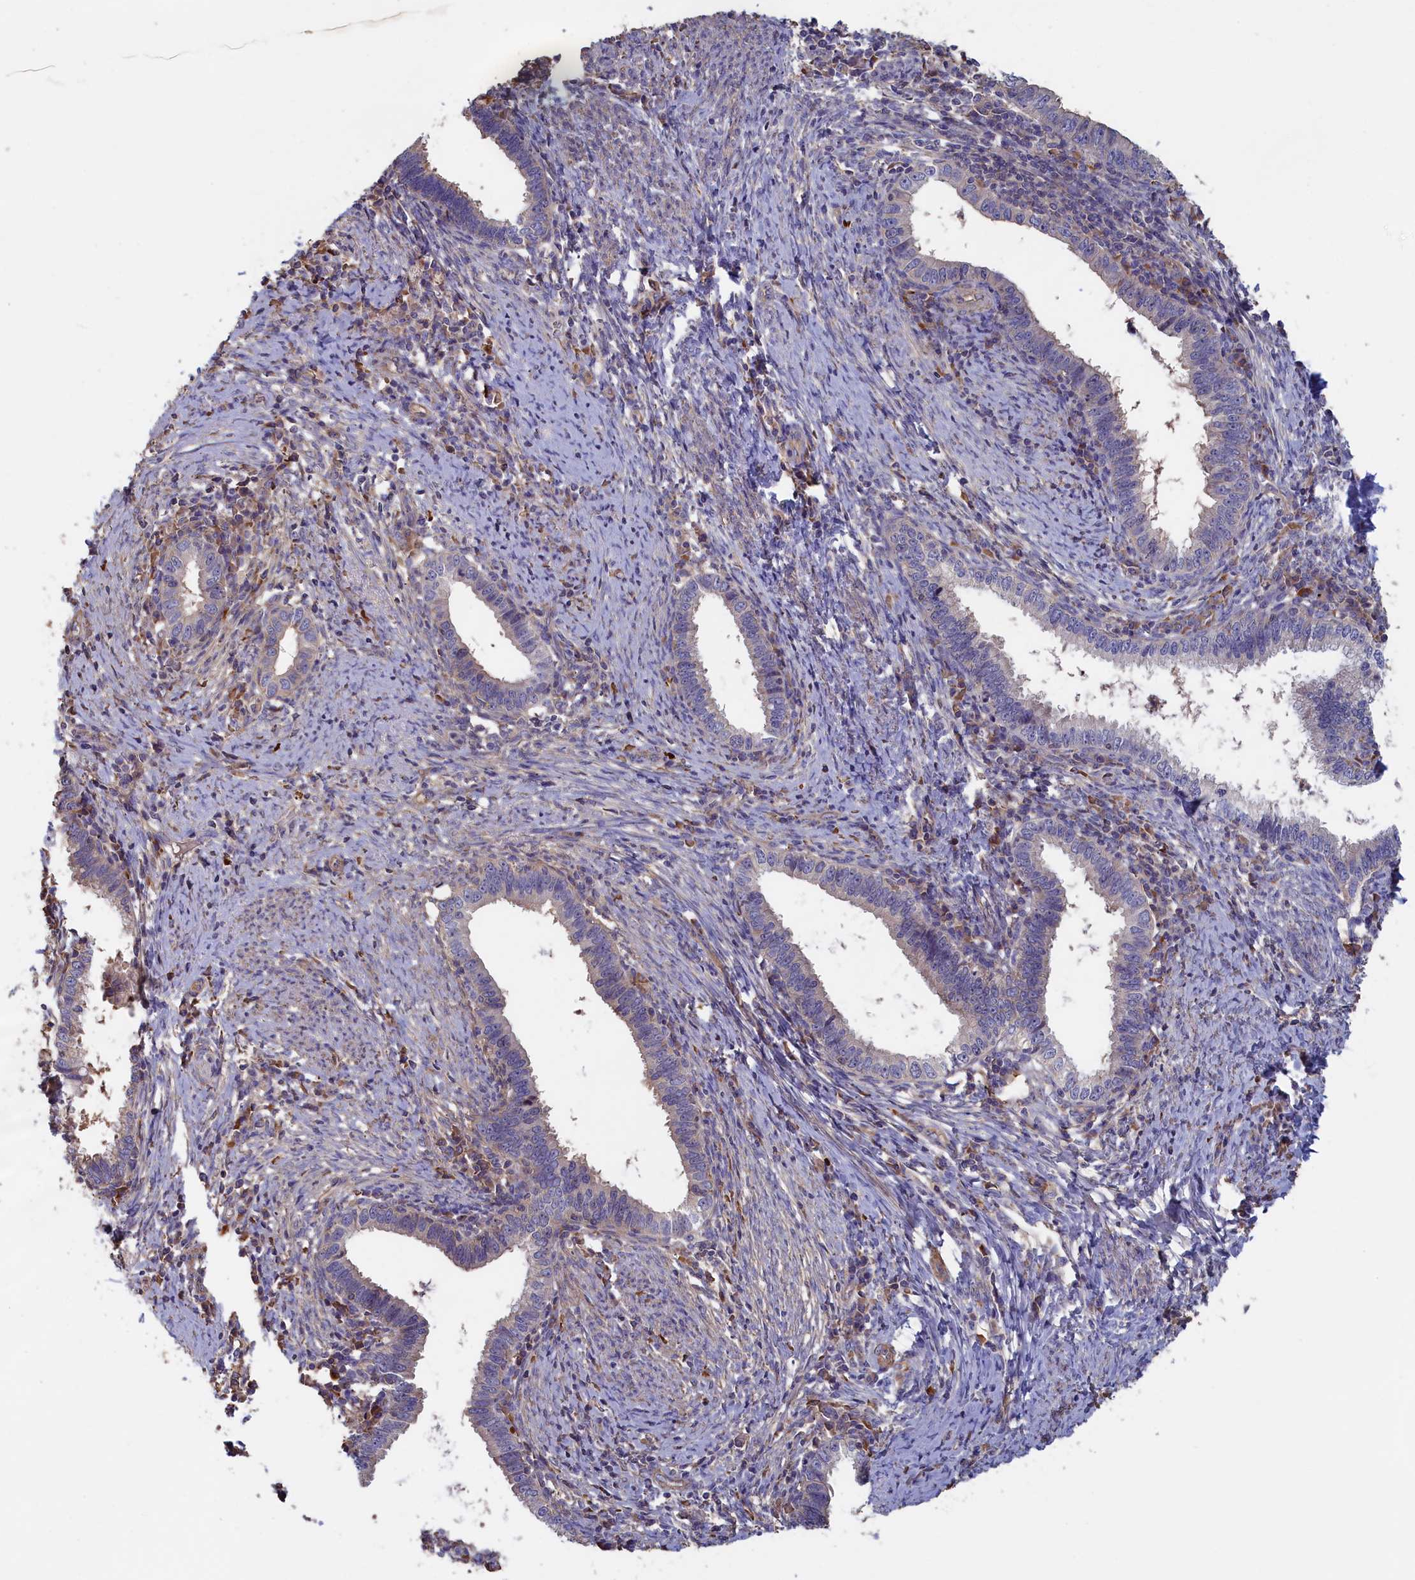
{"staining": {"intensity": "negative", "quantity": "none", "location": "none"}, "tissue": "cervical cancer", "cell_type": "Tumor cells", "image_type": "cancer", "snomed": [{"axis": "morphology", "description": "Adenocarcinoma, NOS"}, {"axis": "topography", "description": "Cervix"}], "caption": "An immunohistochemistry (IHC) histopathology image of cervical cancer is shown. There is no staining in tumor cells of cervical cancer.", "gene": "ANKRD2", "patient": {"sex": "female", "age": 36}}